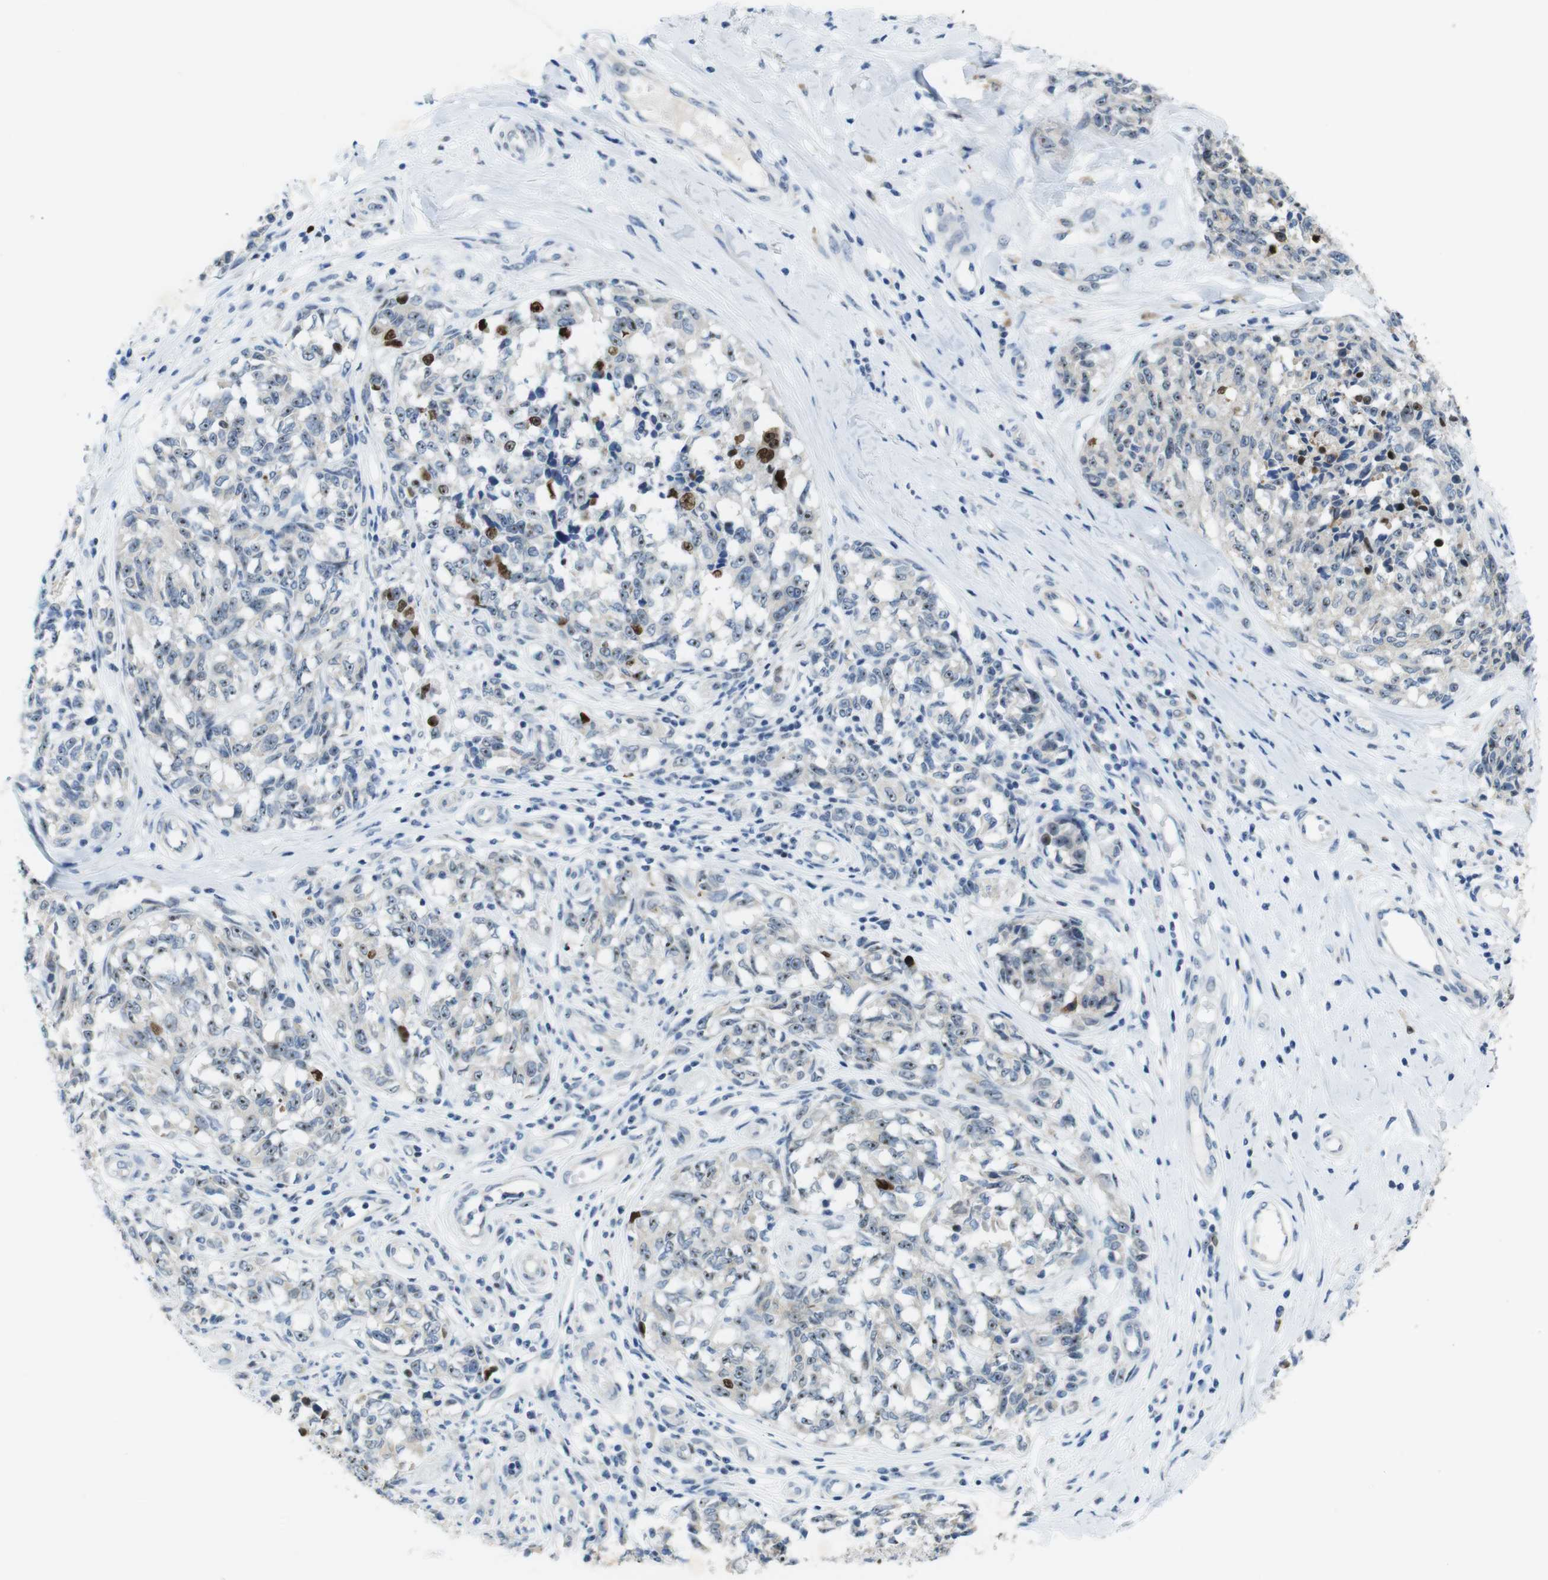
{"staining": {"intensity": "strong", "quantity": "<25%", "location": "nuclear"}, "tissue": "melanoma", "cell_type": "Tumor cells", "image_type": "cancer", "snomed": [{"axis": "morphology", "description": "Malignant melanoma, NOS"}, {"axis": "topography", "description": "Skin"}], "caption": "A brown stain highlights strong nuclear positivity of a protein in human melanoma tumor cells.", "gene": "TJP3", "patient": {"sex": "female", "age": 64}}